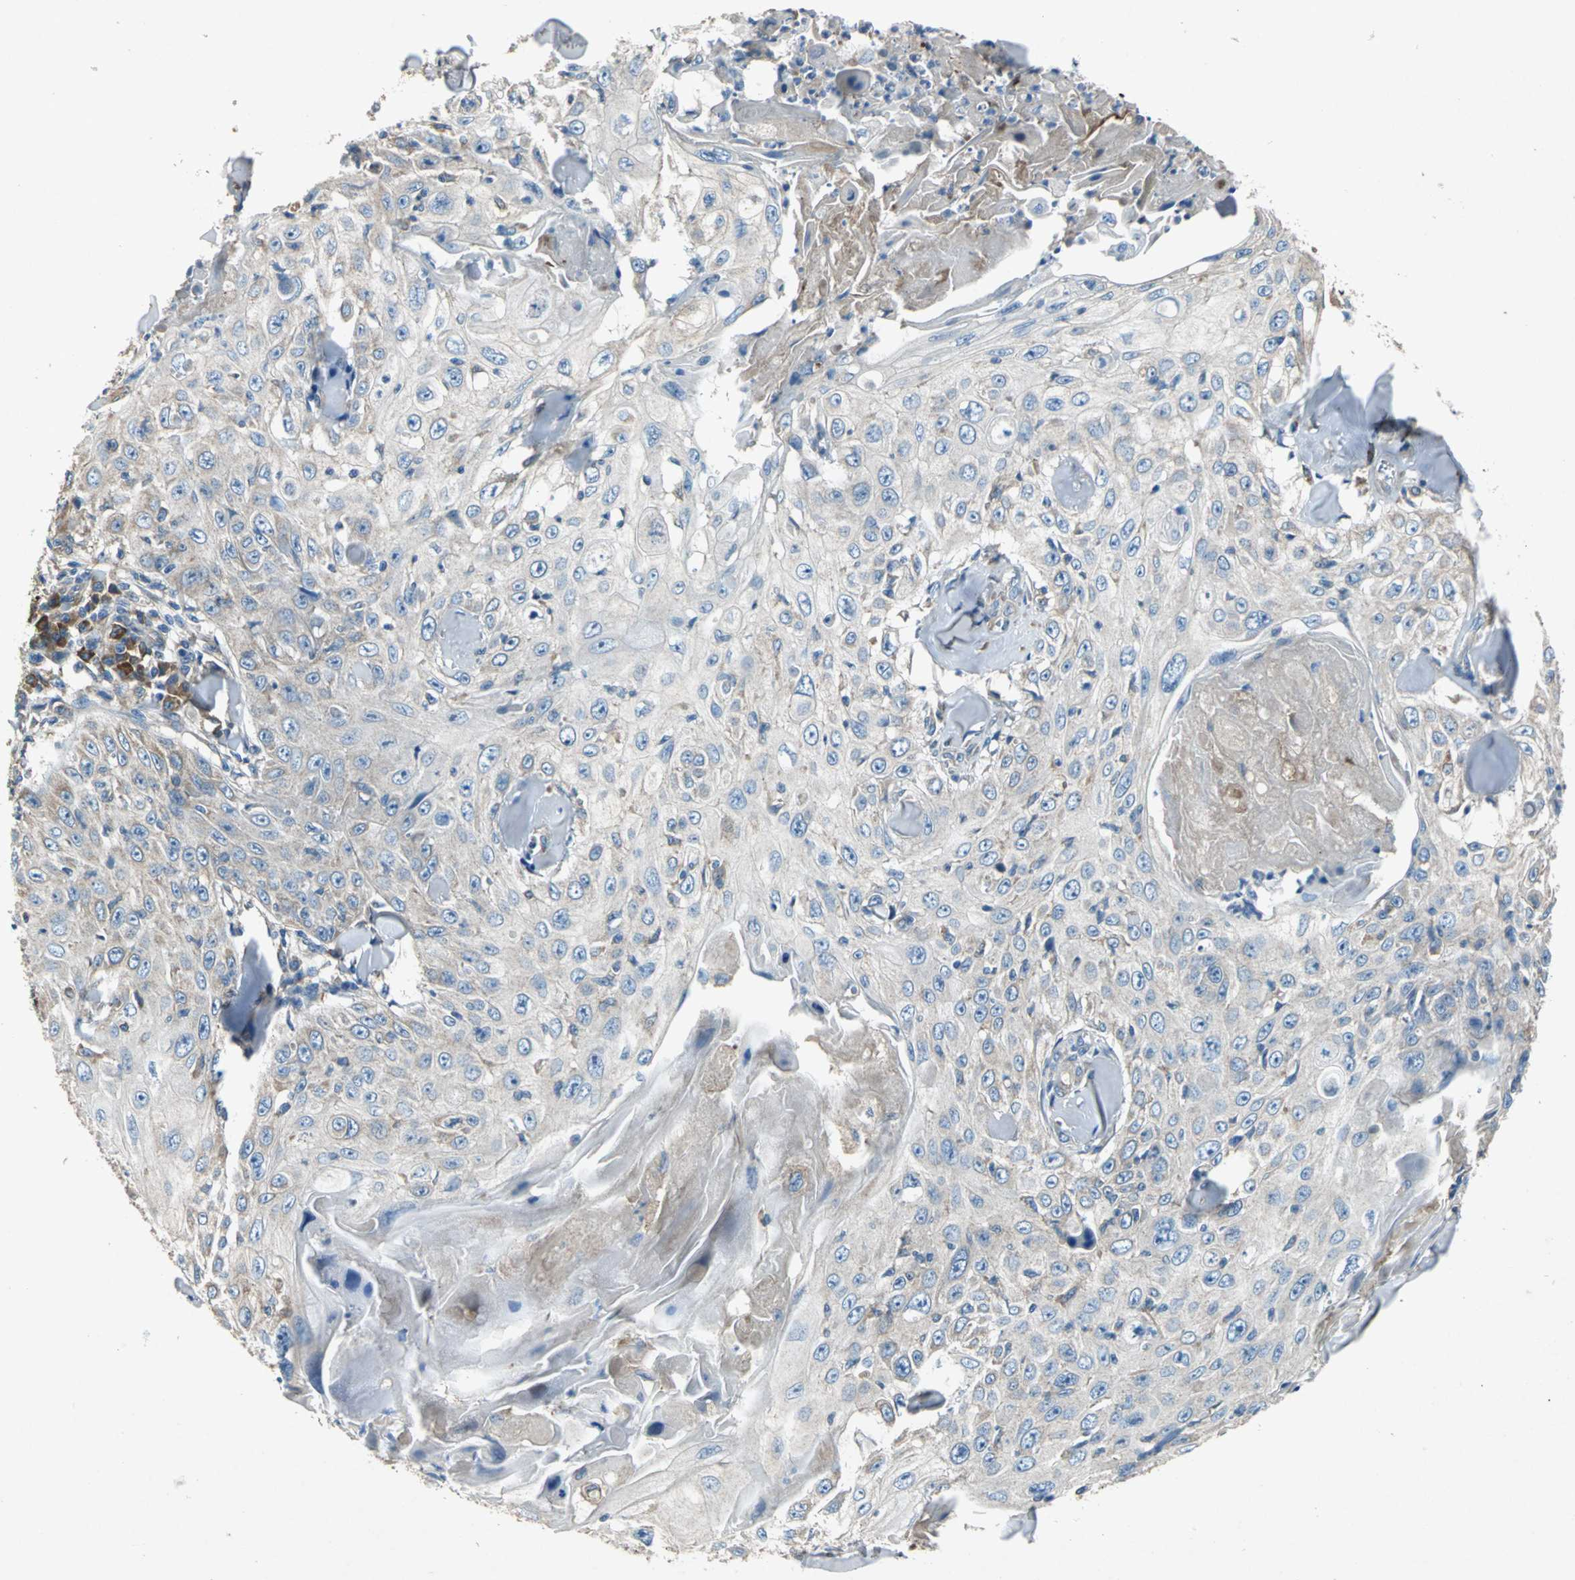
{"staining": {"intensity": "weak", "quantity": "25%-75%", "location": "cytoplasmic/membranous"}, "tissue": "skin cancer", "cell_type": "Tumor cells", "image_type": "cancer", "snomed": [{"axis": "morphology", "description": "Squamous cell carcinoma, NOS"}, {"axis": "topography", "description": "Skin"}], "caption": "High-power microscopy captured an immunohistochemistry (IHC) image of skin cancer, revealing weak cytoplasmic/membranous staining in approximately 25%-75% of tumor cells.", "gene": "HEPH", "patient": {"sex": "male", "age": 86}}